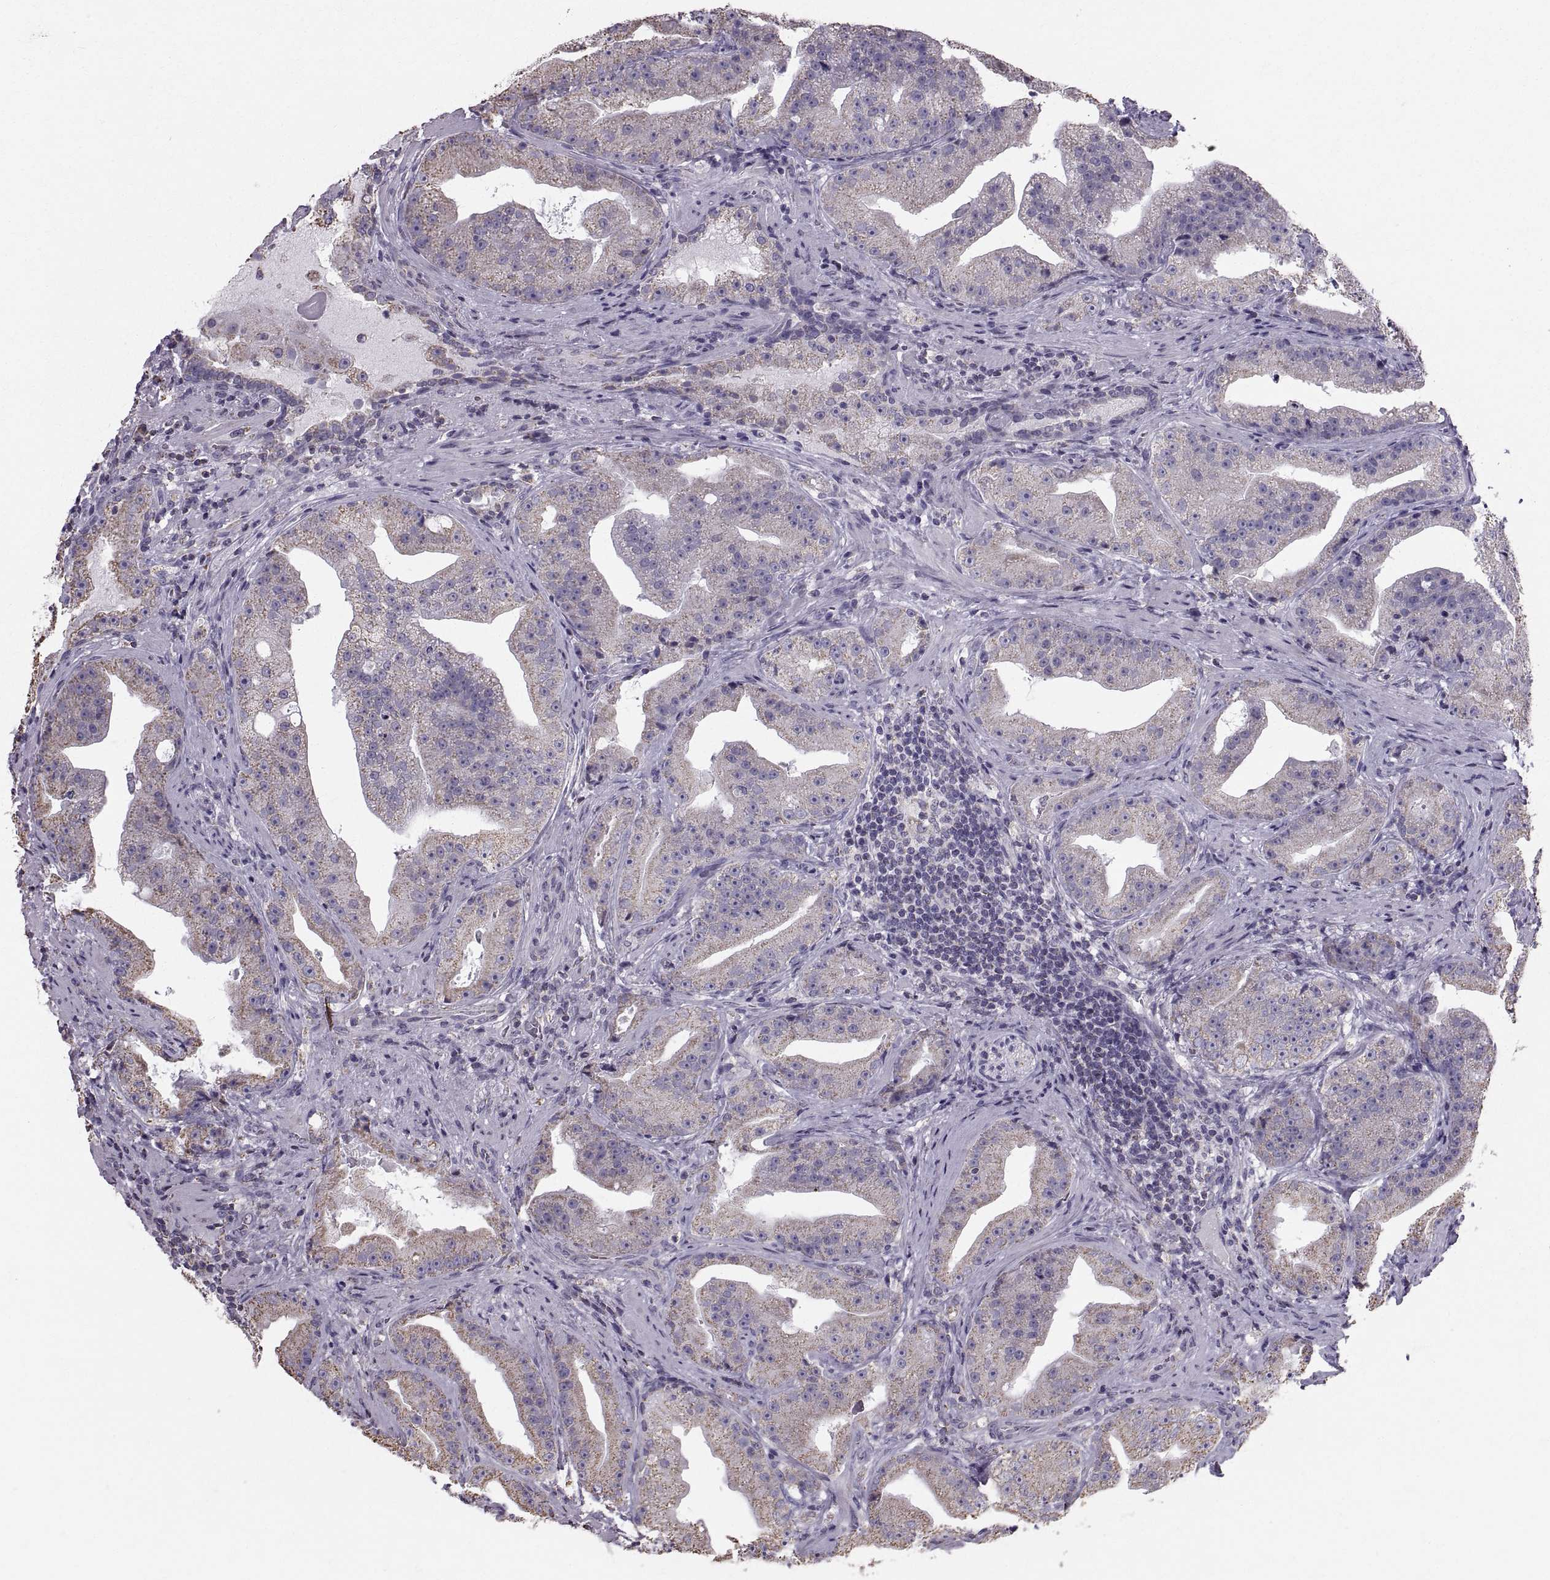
{"staining": {"intensity": "weak", "quantity": "25%-75%", "location": "cytoplasmic/membranous"}, "tissue": "prostate cancer", "cell_type": "Tumor cells", "image_type": "cancer", "snomed": [{"axis": "morphology", "description": "Adenocarcinoma, Low grade"}, {"axis": "topography", "description": "Prostate"}], "caption": "Low-grade adenocarcinoma (prostate) was stained to show a protein in brown. There is low levels of weak cytoplasmic/membranous positivity in about 25%-75% of tumor cells. (IHC, brightfield microscopy, high magnification).", "gene": "STMND1", "patient": {"sex": "male", "age": 62}}